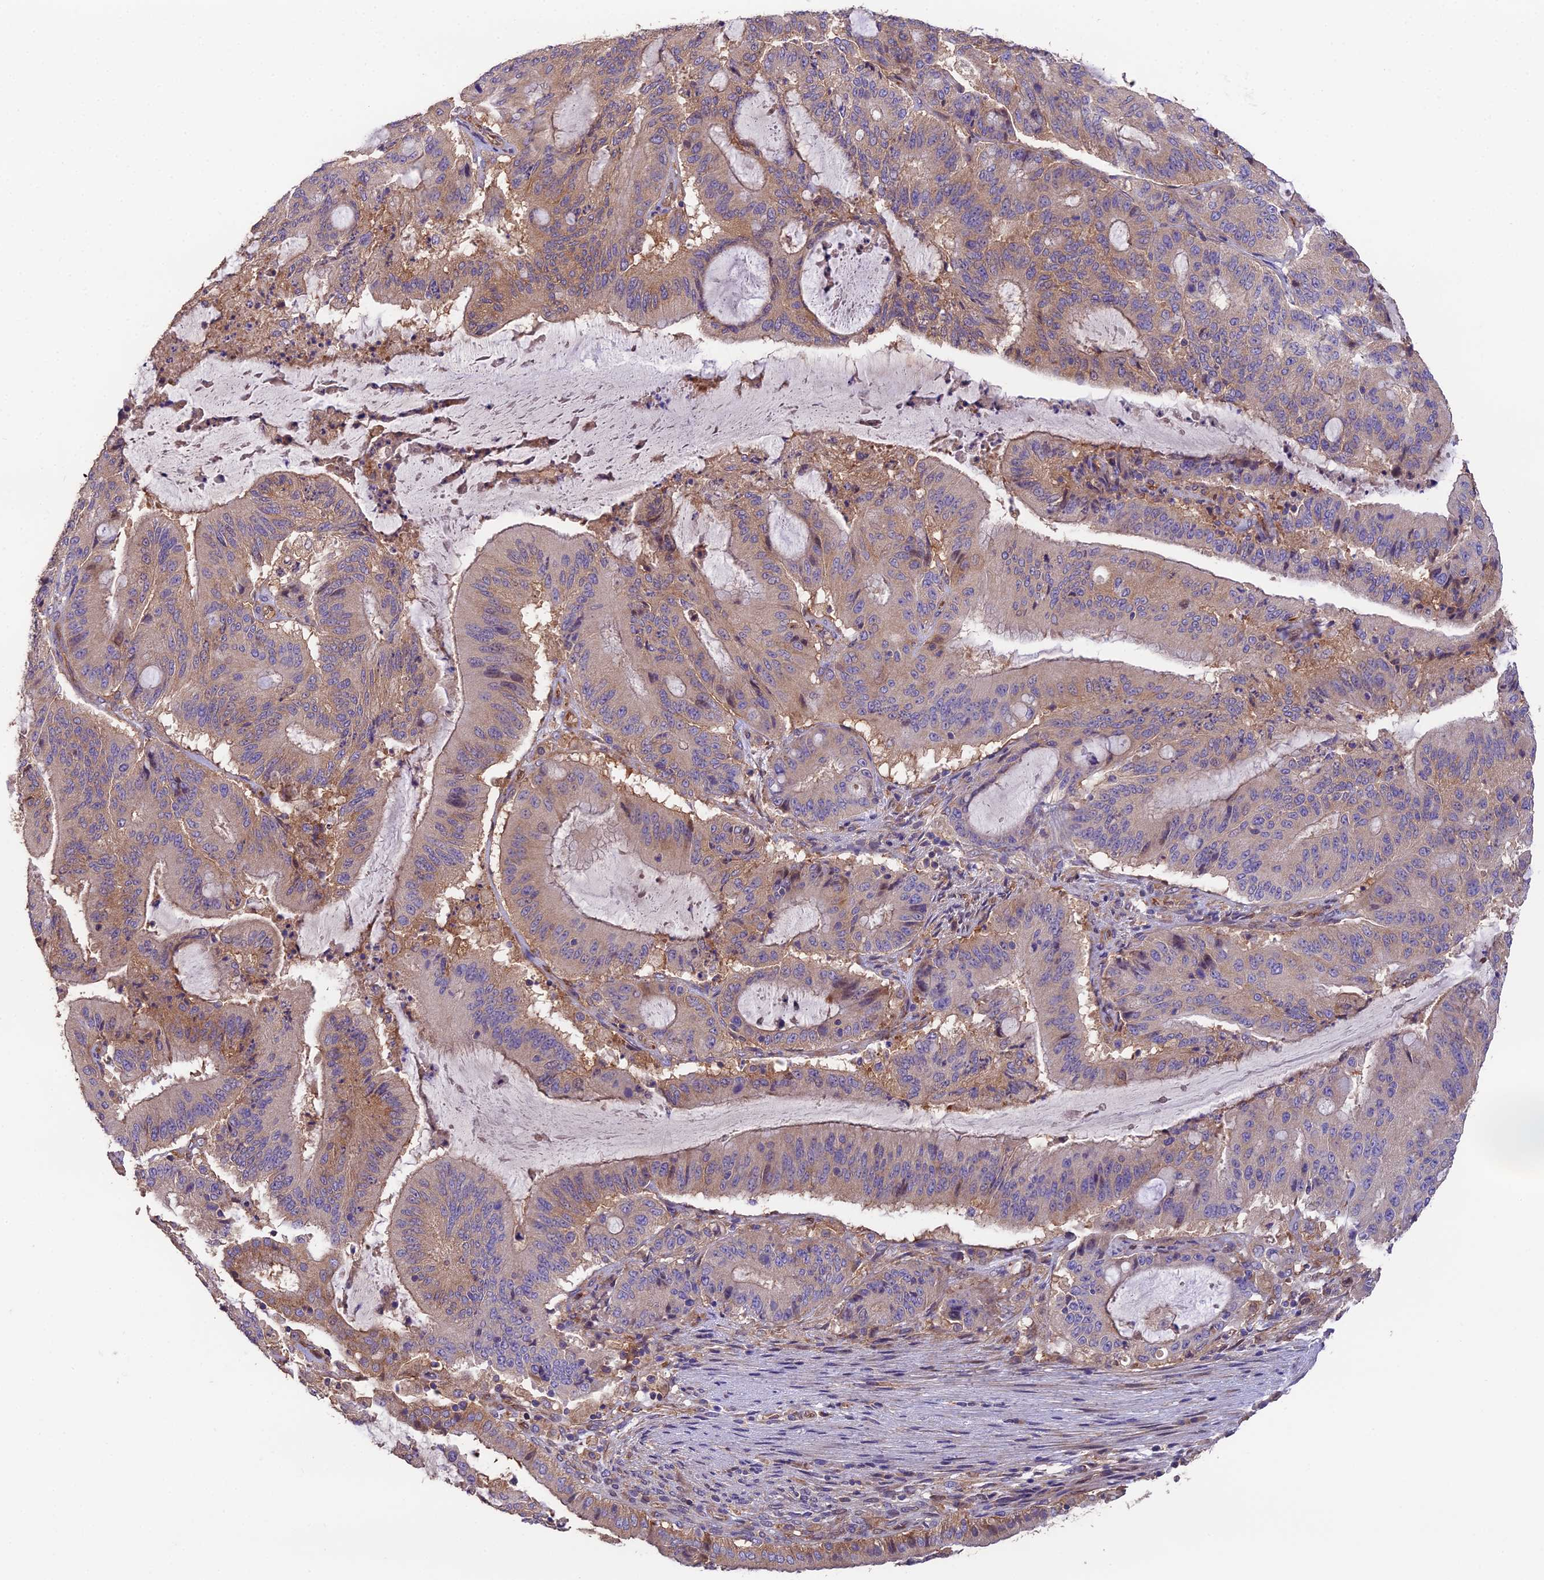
{"staining": {"intensity": "moderate", "quantity": "25%-75%", "location": "cytoplasmic/membranous"}, "tissue": "liver cancer", "cell_type": "Tumor cells", "image_type": "cancer", "snomed": [{"axis": "morphology", "description": "Normal tissue, NOS"}, {"axis": "morphology", "description": "Cholangiocarcinoma"}, {"axis": "topography", "description": "Liver"}, {"axis": "topography", "description": "Peripheral nerve tissue"}], "caption": "Liver cancer stained with a brown dye shows moderate cytoplasmic/membranous positive positivity in about 25%-75% of tumor cells.", "gene": "BLOC1S4", "patient": {"sex": "female", "age": 73}}